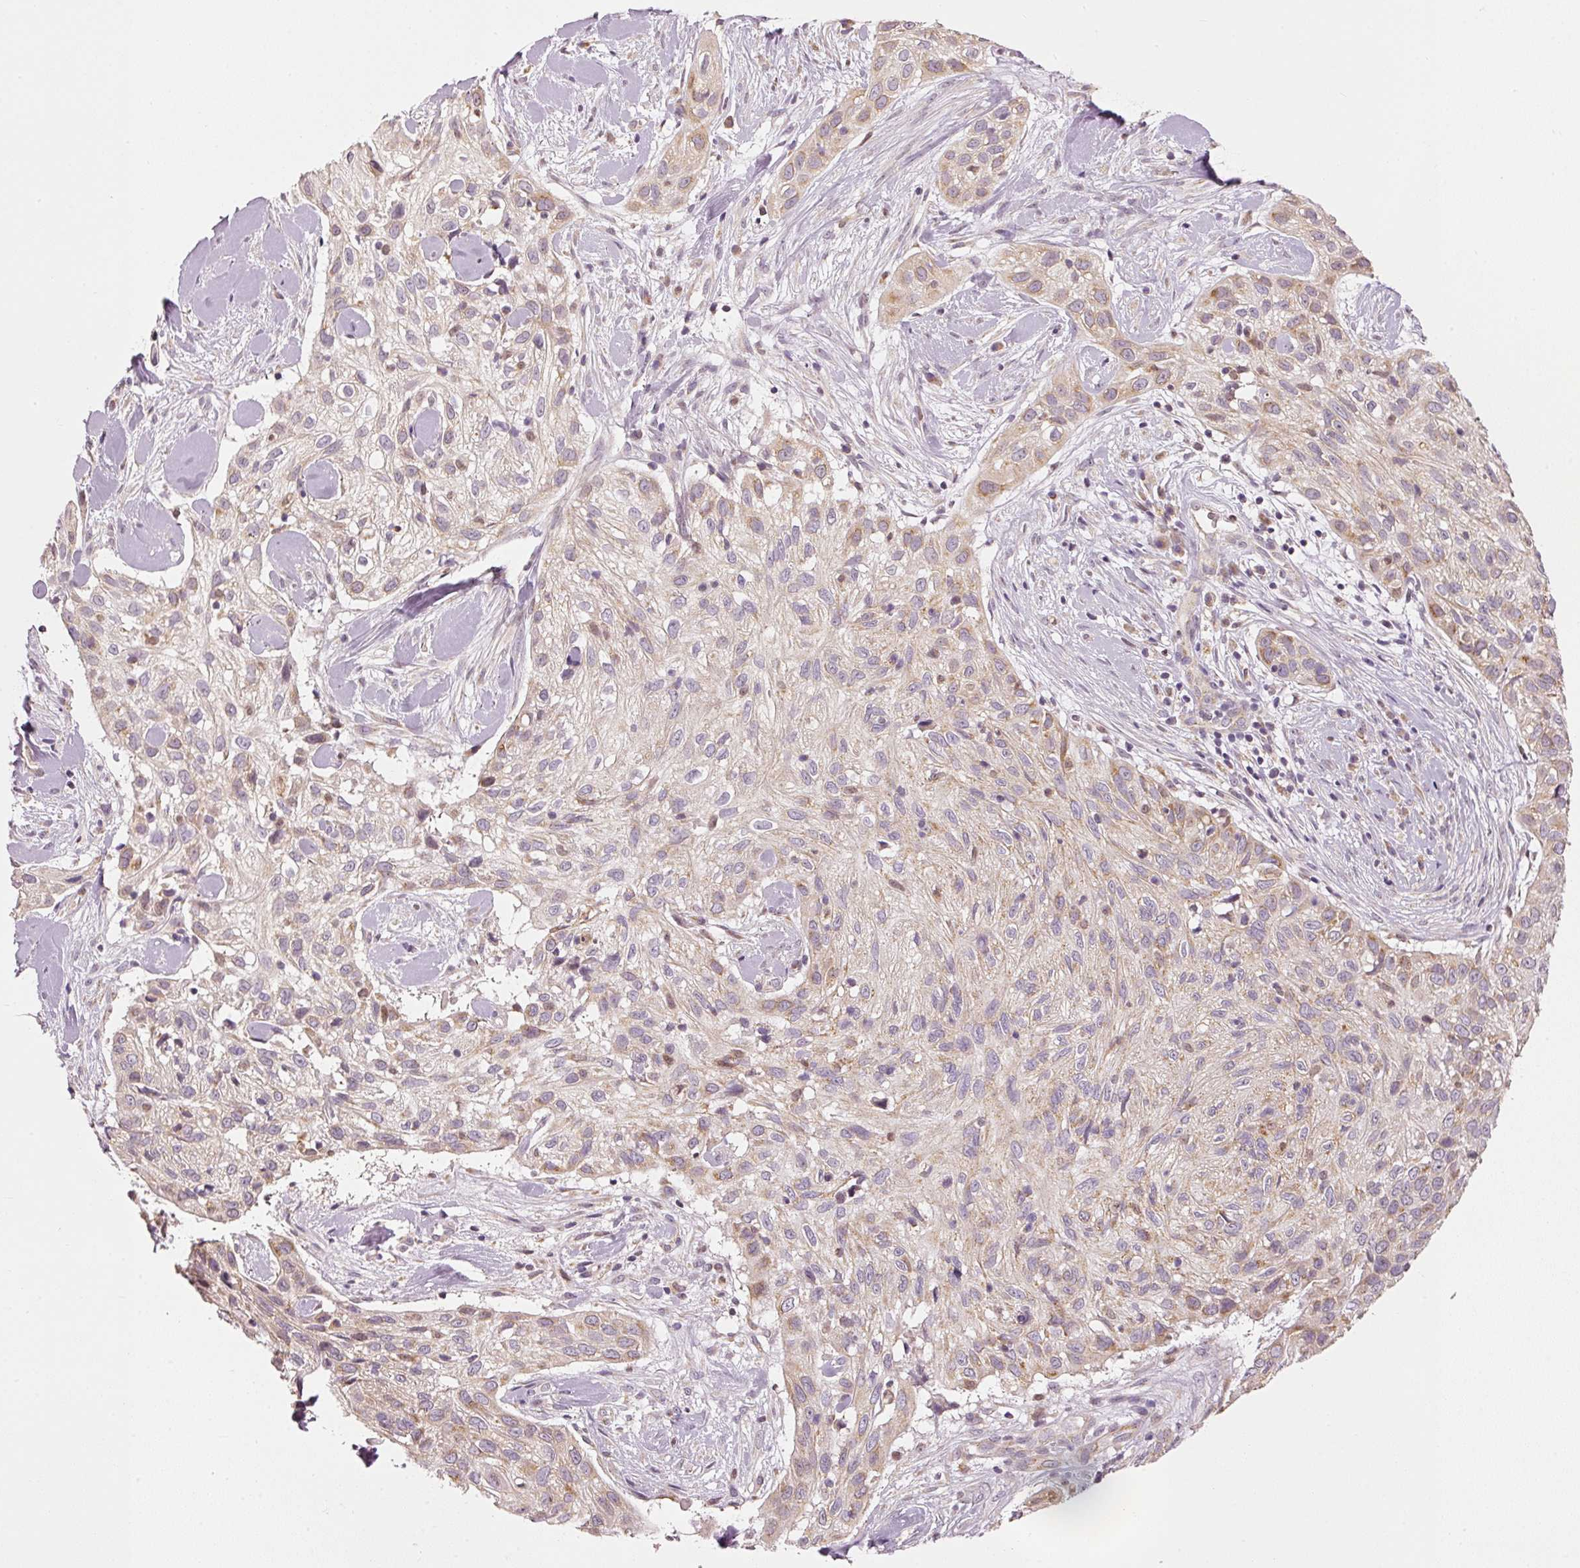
{"staining": {"intensity": "weak", "quantity": "25%-75%", "location": "cytoplasmic/membranous"}, "tissue": "skin cancer", "cell_type": "Tumor cells", "image_type": "cancer", "snomed": [{"axis": "morphology", "description": "Squamous cell carcinoma, NOS"}, {"axis": "topography", "description": "Skin"}], "caption": "Immunohistochemistry (DAB (3,3'-diaminobenzidine)) staining of squamous cell carcinoma (skin) demonstrates weak cytoplasmic/membranous protein expression in about 25%-75% of tumor cells. The staining was performed using DAB (3,3'-diaminobenzidine) to visualize the protein expression in brown, while the nuclei were stained in blue with hematoxylin (Magnification: 20x).", "gene": "MTHFD1L", "patient": {"sex": "male", "age": 82}}